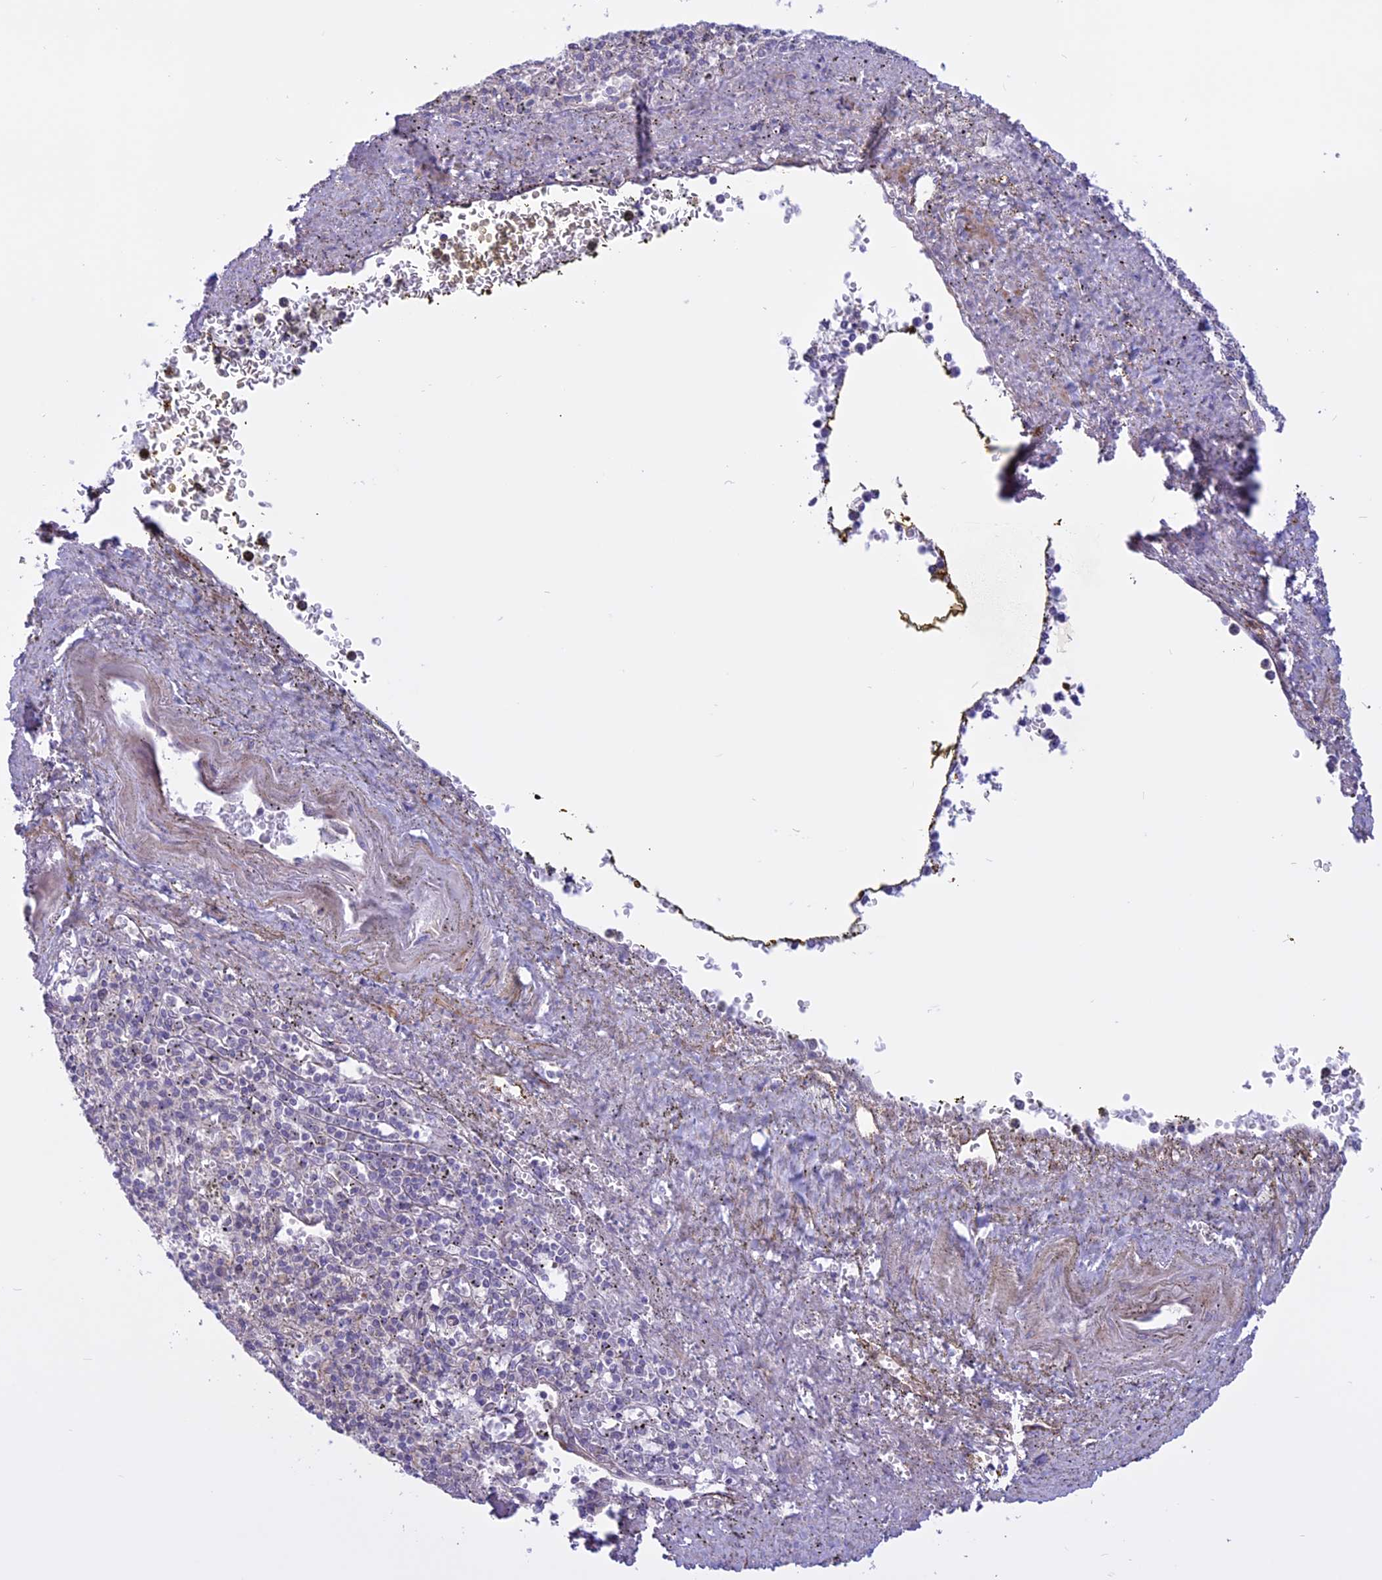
{"staining": {"intensity": "negative", "quantity": "none", "location": "none"}, "tissue": "spleen", "cell_type": "Cells in red pulp", "image_type": "normal", "snomed": [{"axis": "morphology", "description": "Normal tissue, NOS"}, {"axis": "topography", "description": "Spleen"}], "caption": "IHC photomicrograph of normal spleen: human spleen stained with DAB exhibits no significant protein staining in cells in red pulp.", "gene": "SPHKAP", "patient": {"sex": "male", "age": 72}}